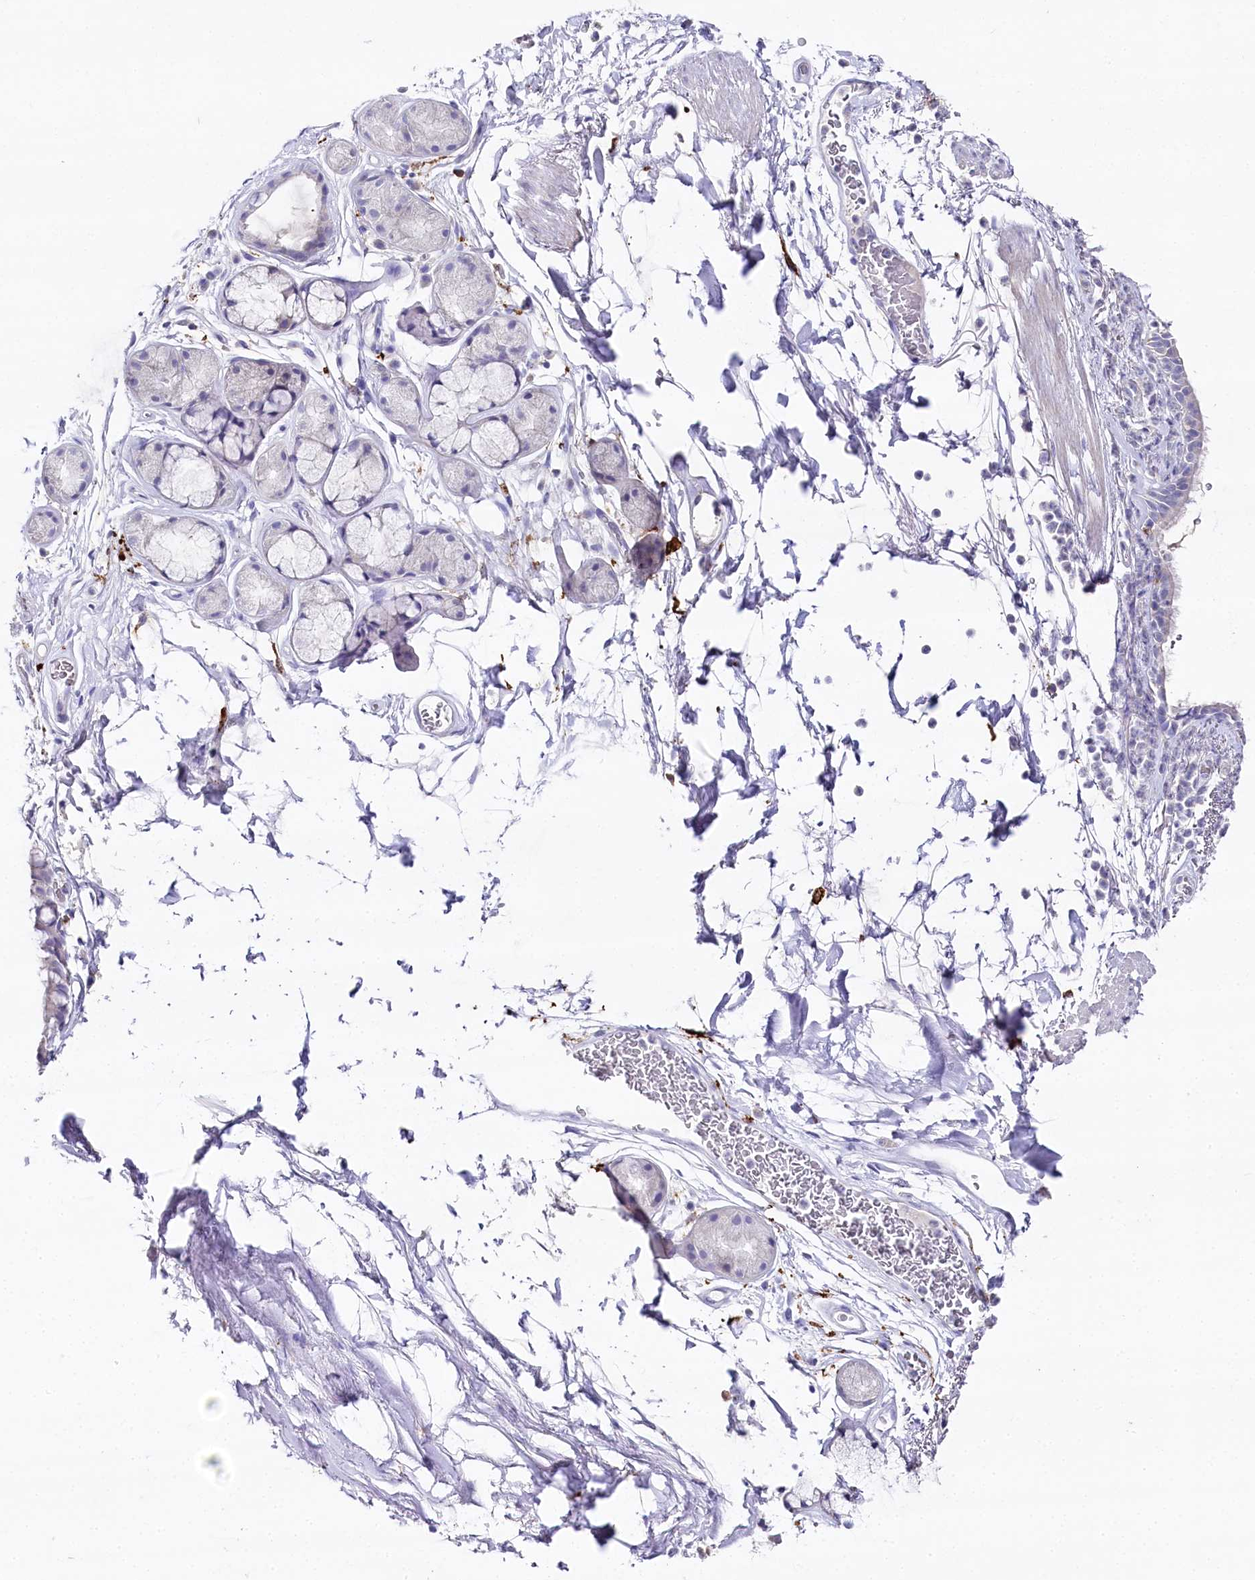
{"staining": {"intensity": "negative", "quantity": "none", "location": "none"}, "tissue": "bronchus", "cell_type": "Respiratory epithelial cells", "image_type": "normal", "snomed": [{"axis": "morphology", "description": "Normal tissue, NOS"}, {"axis": "topography", "description": "Cartilage tissue"}], "caption": "Immunohistochemistry image of benign bronchus stained for a protein (brown), which reveals no positivity in respiratory epithelial cells.", "gene": "CLEC4M", "patient": {"sex": "male", "age": 63}}